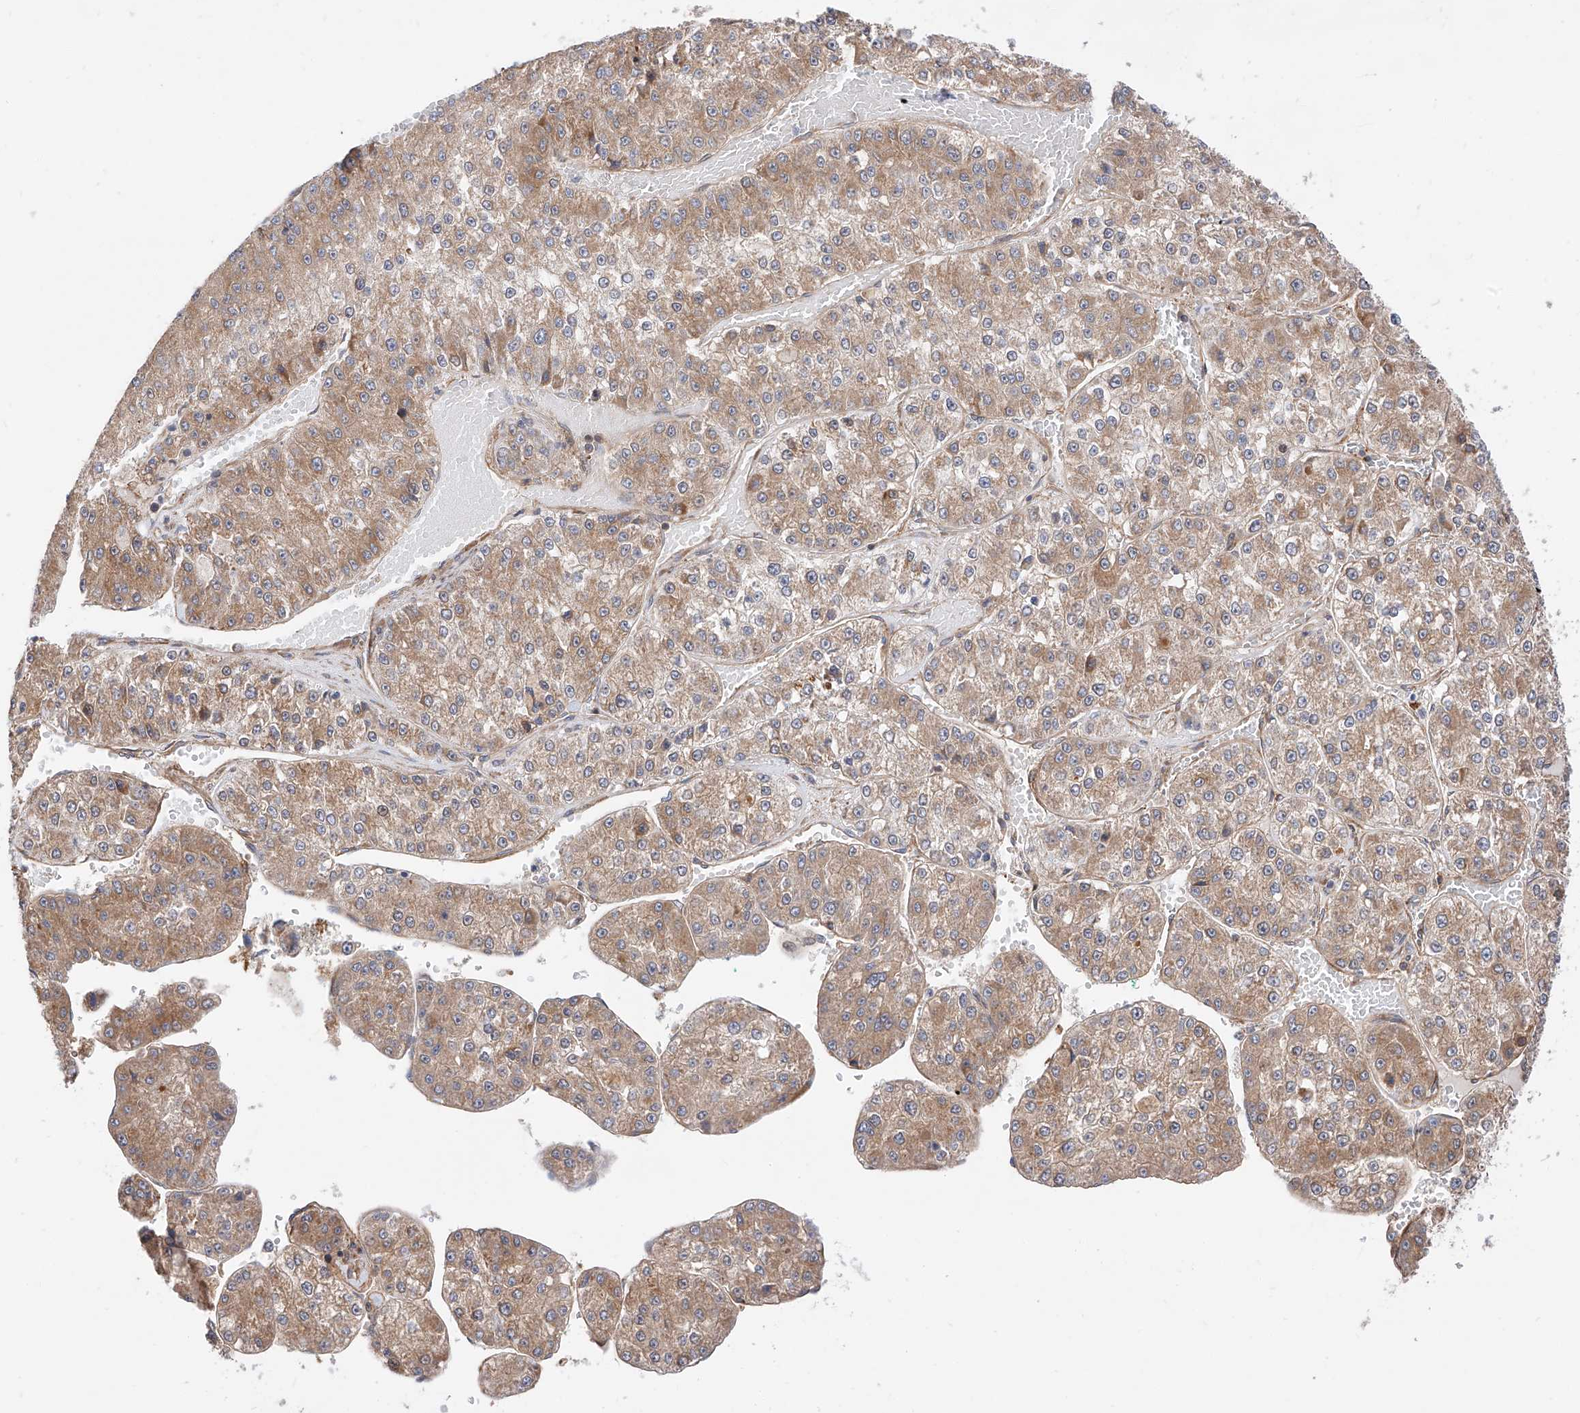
{"staining": {"intensity": "weak", "quantity": ">75%", "location": "cytoplasmic/membranous"}, "tissue": "liver cancer", "cell_type": "Tumor cells", "image_type": "cancer", "snomed": [{"axis": "morphology", "description": "Carcinoma, Hepatocellular, NOS"}, {"axis": "topography", "description": "Liver"}], "caption": "Immunohistochemical staining of human liver cancer (hepatocellular carcinoma) shows weak cytoplasmic/membranous protein staining in approximately >75% of tumor cells. Nuclei are stained in blue.", "gene": "ISCA2", "patient": {"sex": "female", "age": 73}}